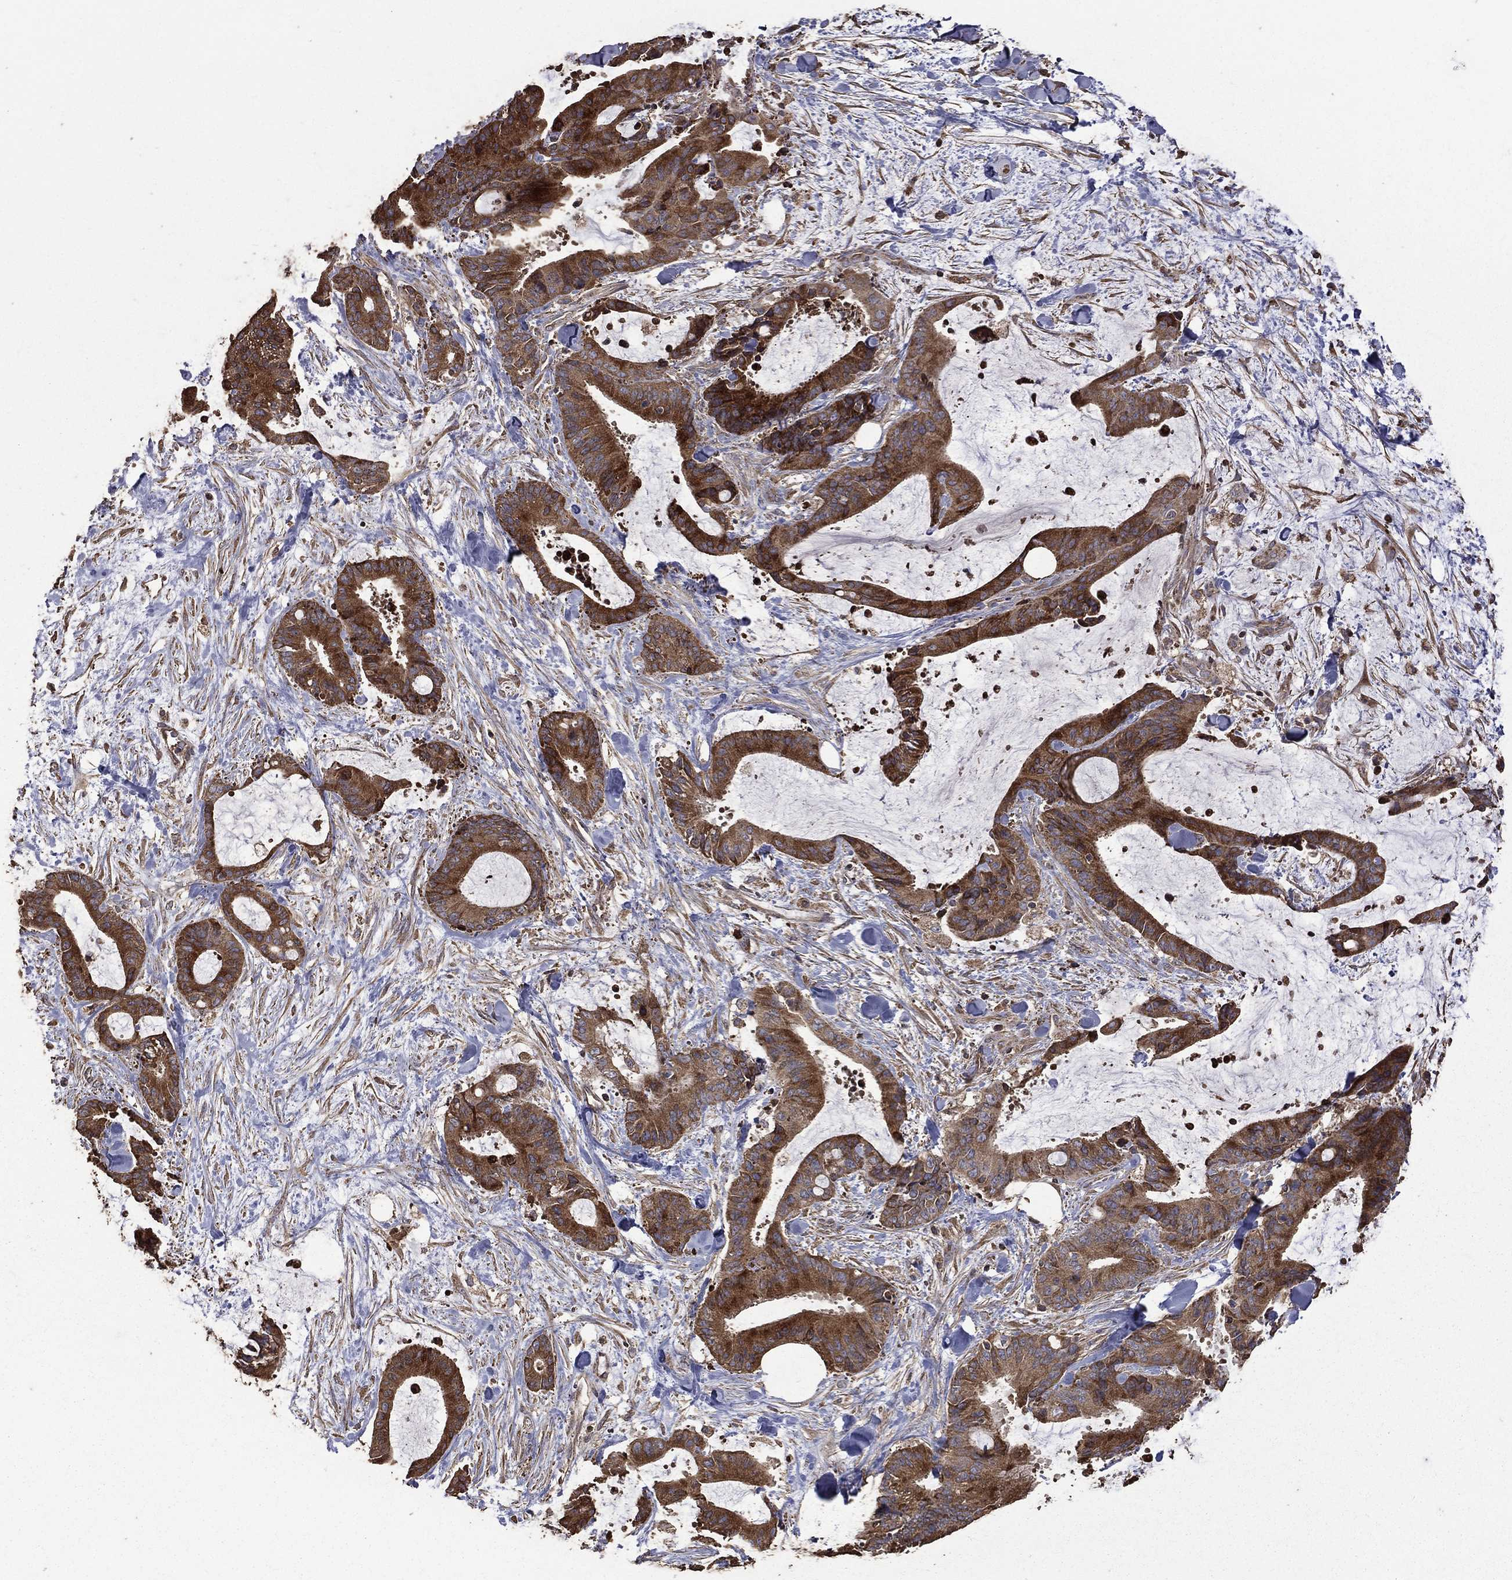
{"staining": {"intensity": "strong", "quantity": ">75%", "location": "cytoplasmic/membranous"}, "tissue": "liver cancer", "cell_type": "Tumor cells", "image_type": "cancer", "snomed": [{"axis": "morphology", "description": "Cholangiocarcinoma"}, {"axis": "topography", "description": "Liver"}], "caption": "Immunohistochemical staining of cholangiocarcinoma (liver) demonstrates strong cytoplasmic/membranous protein positivity in approximately >75% of tumor cells.", "gene": "METTL27", "patient": {"sex": "female", "age": 73}}